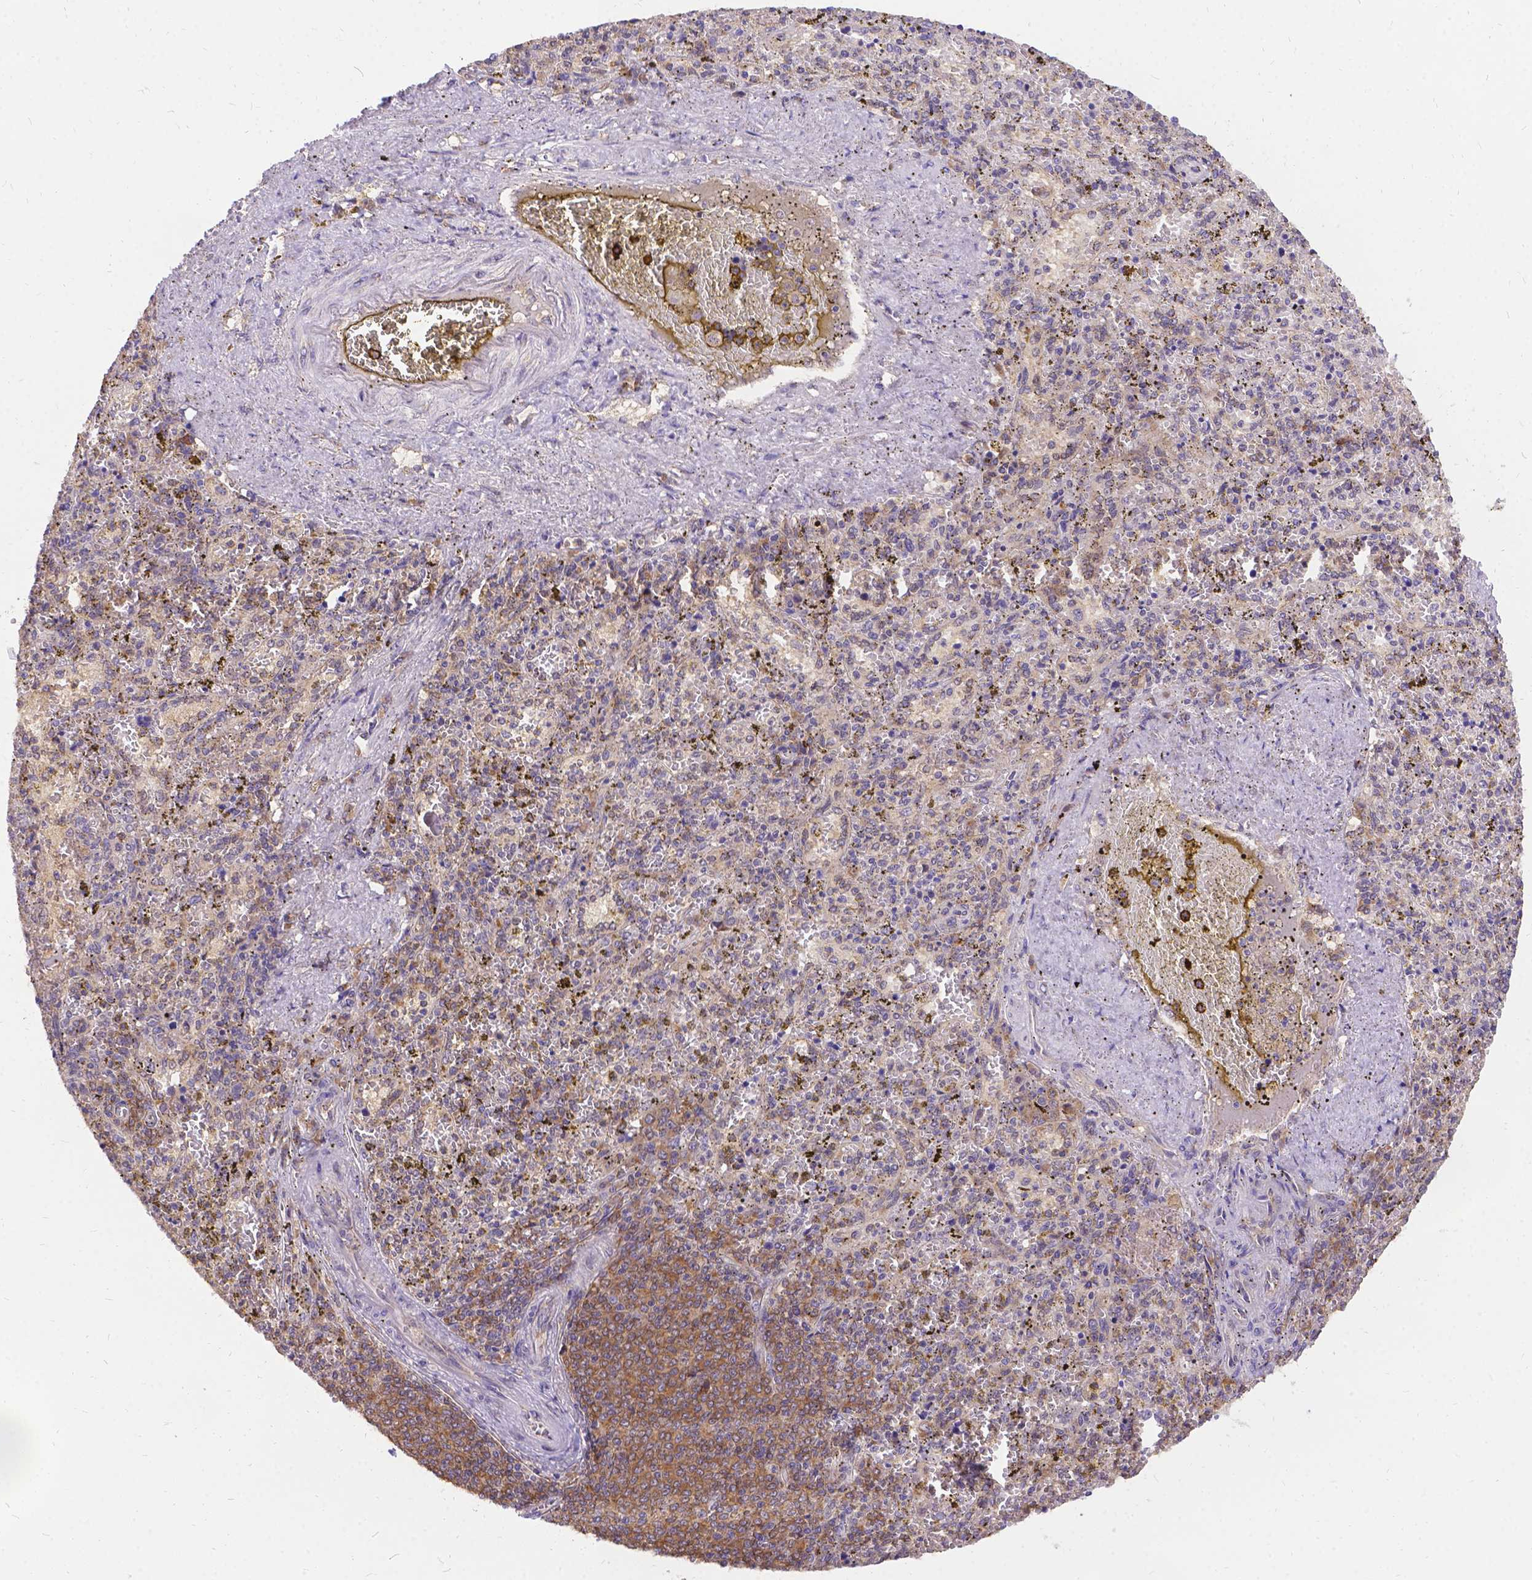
{"staining": {"intensity": "negative", "quantity": "none", "location": "none"}, "tissue": "spleen", "cell_type": "Cells in red pulp", "image_type": "normal", "snomed": [{"axis": "morphology", "description": "Normal tissue, NOS"}, {"axis": "topography", "description": "Spleen"}], "caption": "Immunohistochemistry (IHC) micrograph of normal spleen stained for a protein (brown), which demonstrates no staining in cells in red pulp. (DAB immunohistochemistry (IHC) visualized using brightfield microscopy, high magnification).", "gene": "DENND6A", "patient": {"sex": "female", "age": 50}}